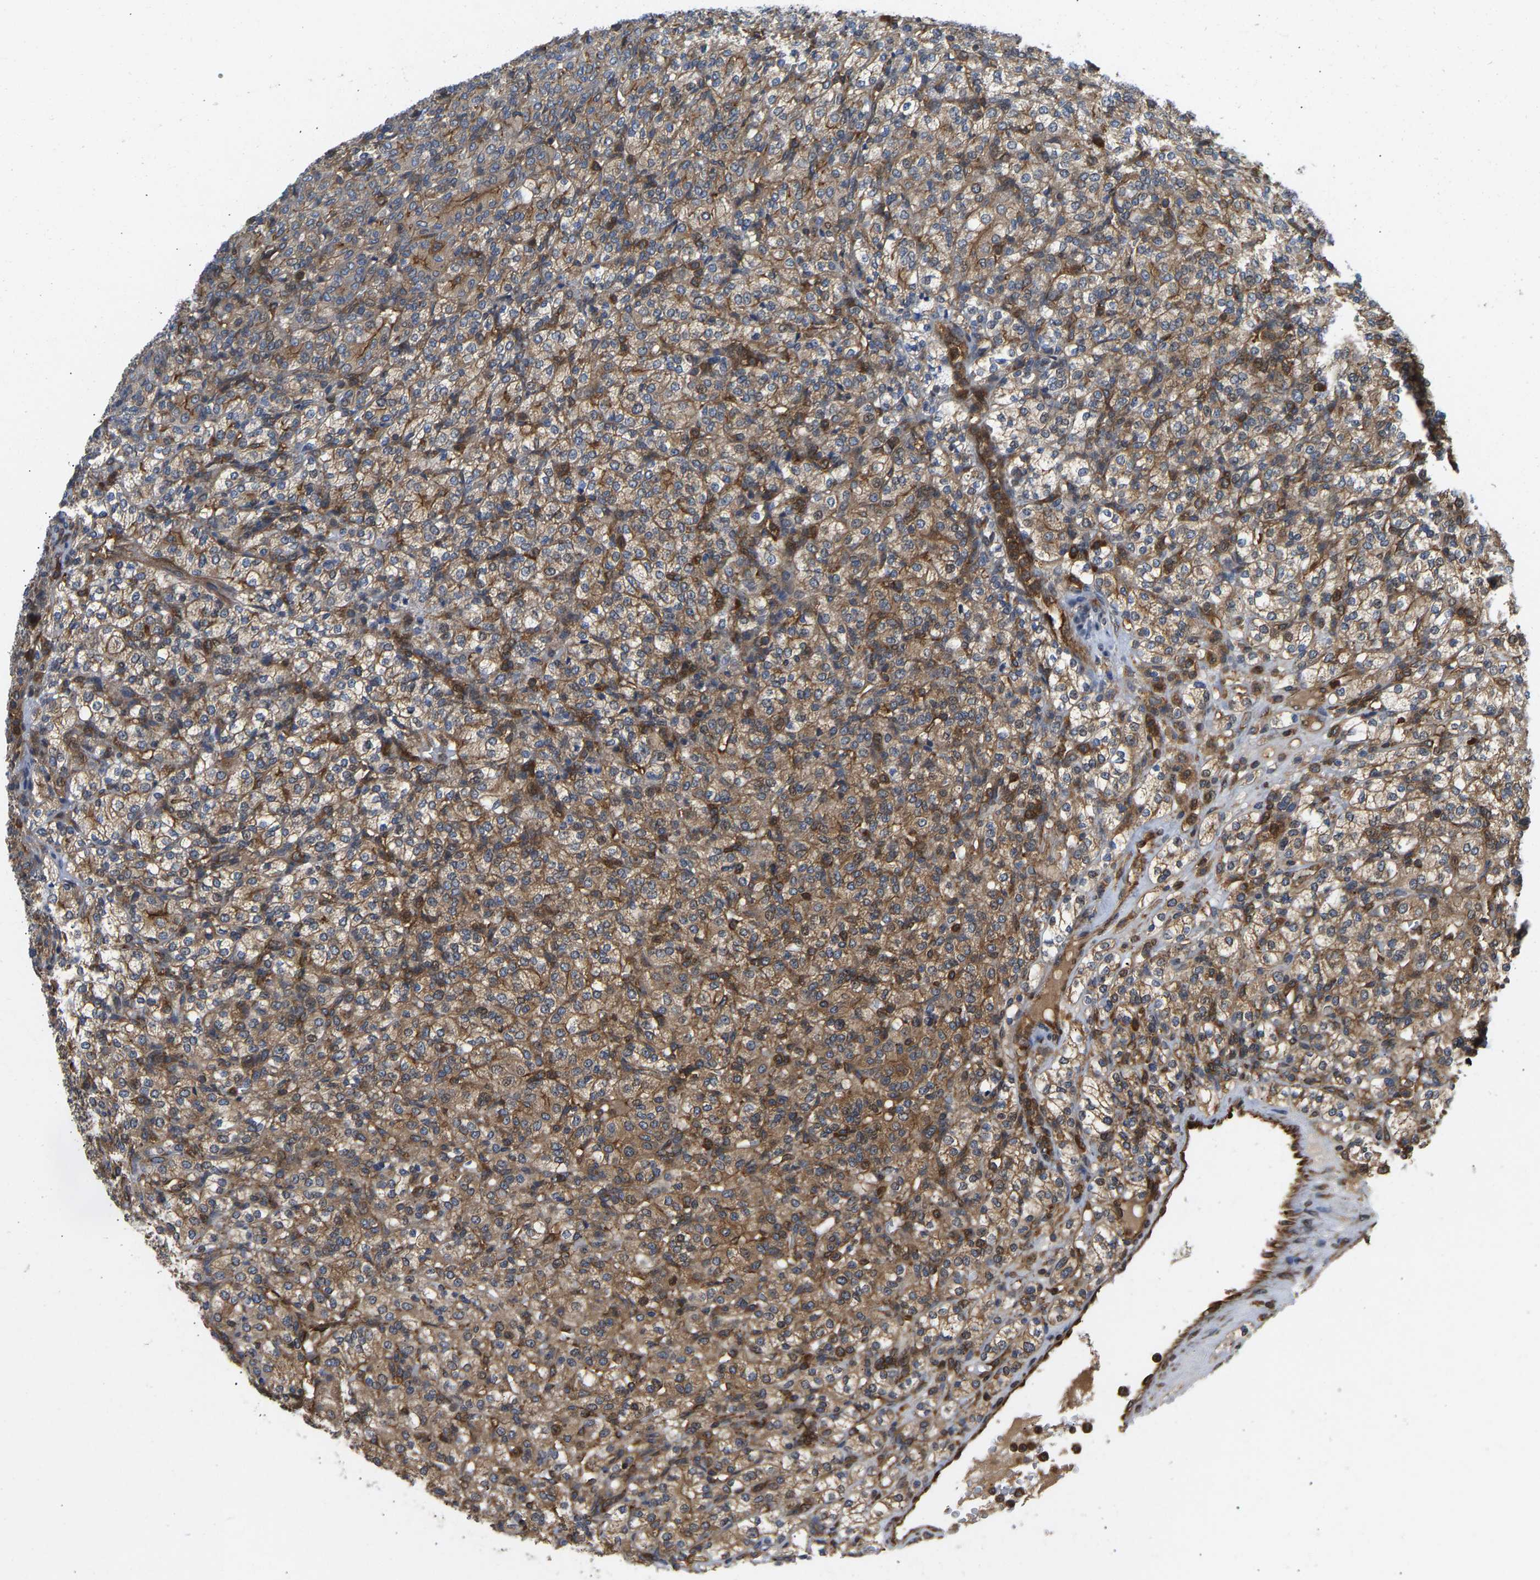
{"staining": {"intensity": "moderate", "quantity": ">75%", "location": "cytoplasmic/membranous"}, "tissue": "renal cancer", "cell_type": "Tumor cells", "image_type": "cancer", "snomed": [{"axis": "morphology", "description": "Adenocarcinoma, NOS"}, {"axis": "topography", "description": "Kidney"}], "caption": "Protein staining of renal cancer (adenocarcinoma) tissue demonstrates moderate cytoplasmic/membranous positivity in about >75% of tumor cells. The protein of interest is shown in brown color, while the nuclei are stained blue.", "gene": "RASGRF2", "patient": {"sex": "male", "age": 77}}